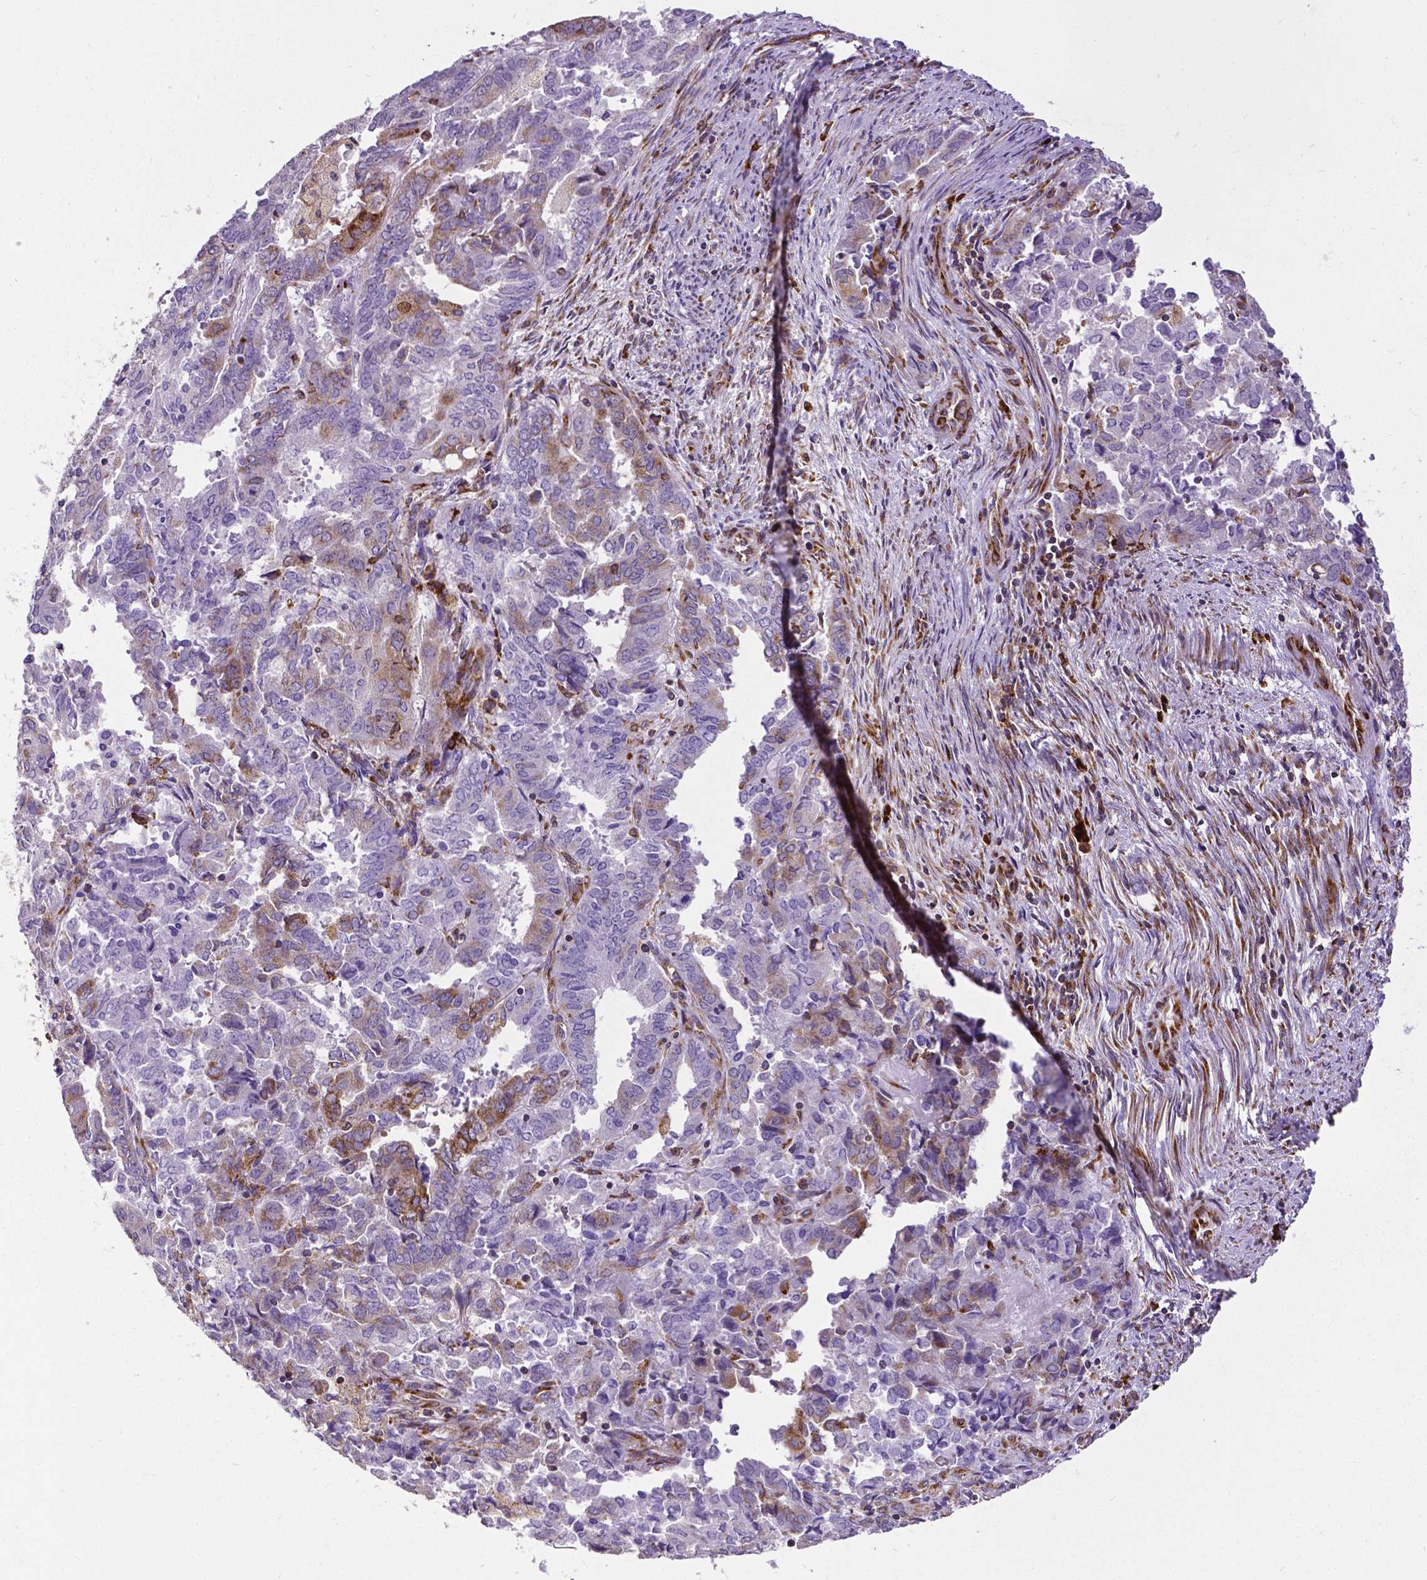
{"staining": {"intensity": "moderate", "quantity": "<25%", "location": "cytoplasmic/membranous"}, "tissue": "endometrial cancer", "cell_type": "Tumor cells", "image_type": "cancer", "snomed": [{"axis": "morphology", "description": "Adenocarcinoma, NOS"}, {"axis": "topography", "description": "Endometrium"}], "caption": "About <25% of tumor cells in human endometrial cancer (adenocarcinoma) demonstrate moderate cytoplasmic/membranous protein staining as visualized by brown immunohistochemical staining.", "gene": "MTDH", "patient": {"sex": "female", "age": 72}}